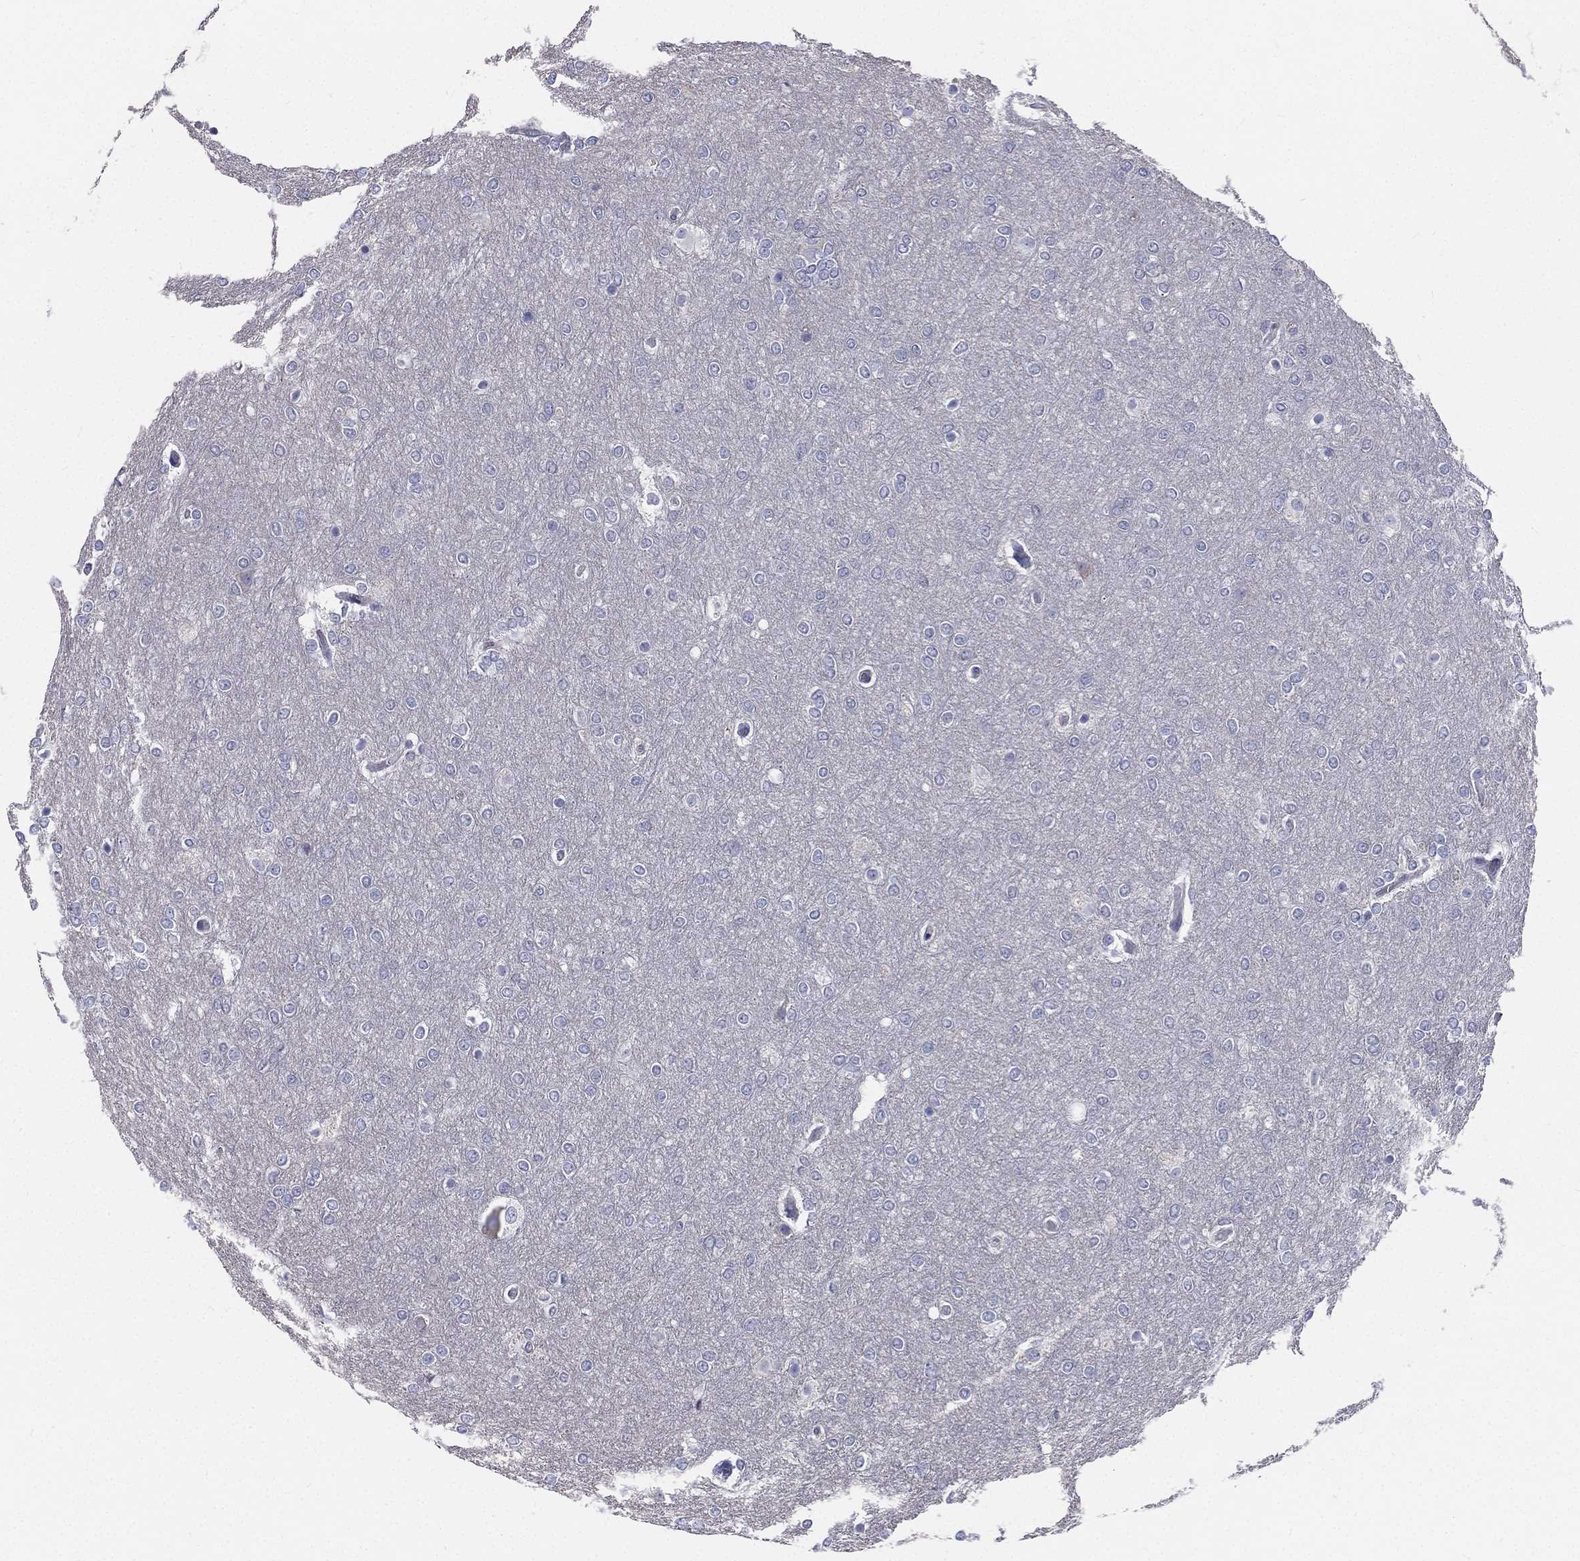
{"staining": {"intensity": "negative", "quantity": "none", "location": "none"}, "tissue": "glioma", "cell_type": "Tumor cells", "image_type": "cancer", "snomed": [{"axis": "morphology", "description": "Glioma, malignant, High grade"}, {"axis": "topography", "description": "Brain"}], "caption": "A high-resolution image shows immunohistochemistry staining of high-grade glioma (malignant), which shows no significant staining in tumor cells. The staining was performed using DAB to visualize the protein expression in brown, while the nuclei were stained in blue with hematoxylin (Magnification: 20x).", "gene": "MUC13", "patient": {"sex": "female", "age": 61}}